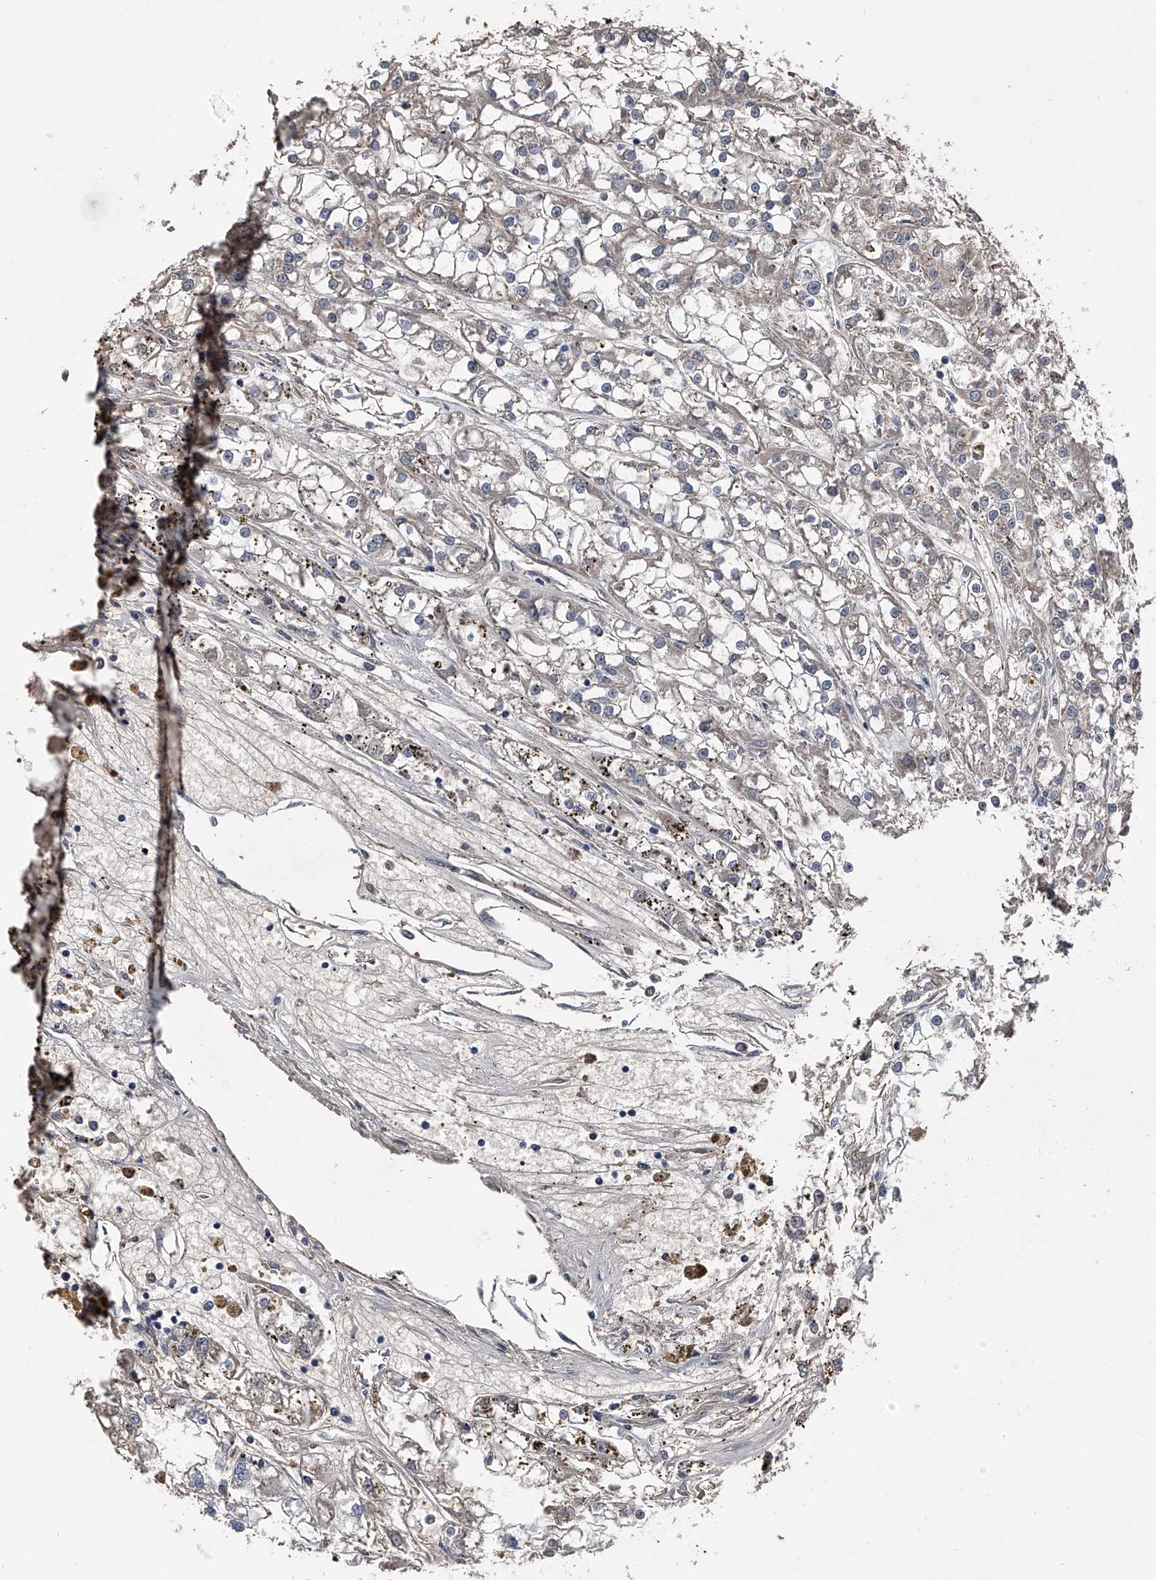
{"staining": {"intensity": "negative", "quantity": "none", "location": "none"}, "tissue": "renal cancer", "cell_type": "Tumor cells", "image_type": "cancer", "snomed": [{"axis": "morphology", "description": "Adenocarcinoma, NOS"}, {"axis": "topography", "description": "Kidney"}], "caption": "DAB (3,3'-diaminobenzidine) immunohistochemical staining of human adenocarcinoma (renal) reveals no significant expression in tumor cells.", "gene": "KIF13A", "patient": {"sex": "female", "age": 52}}